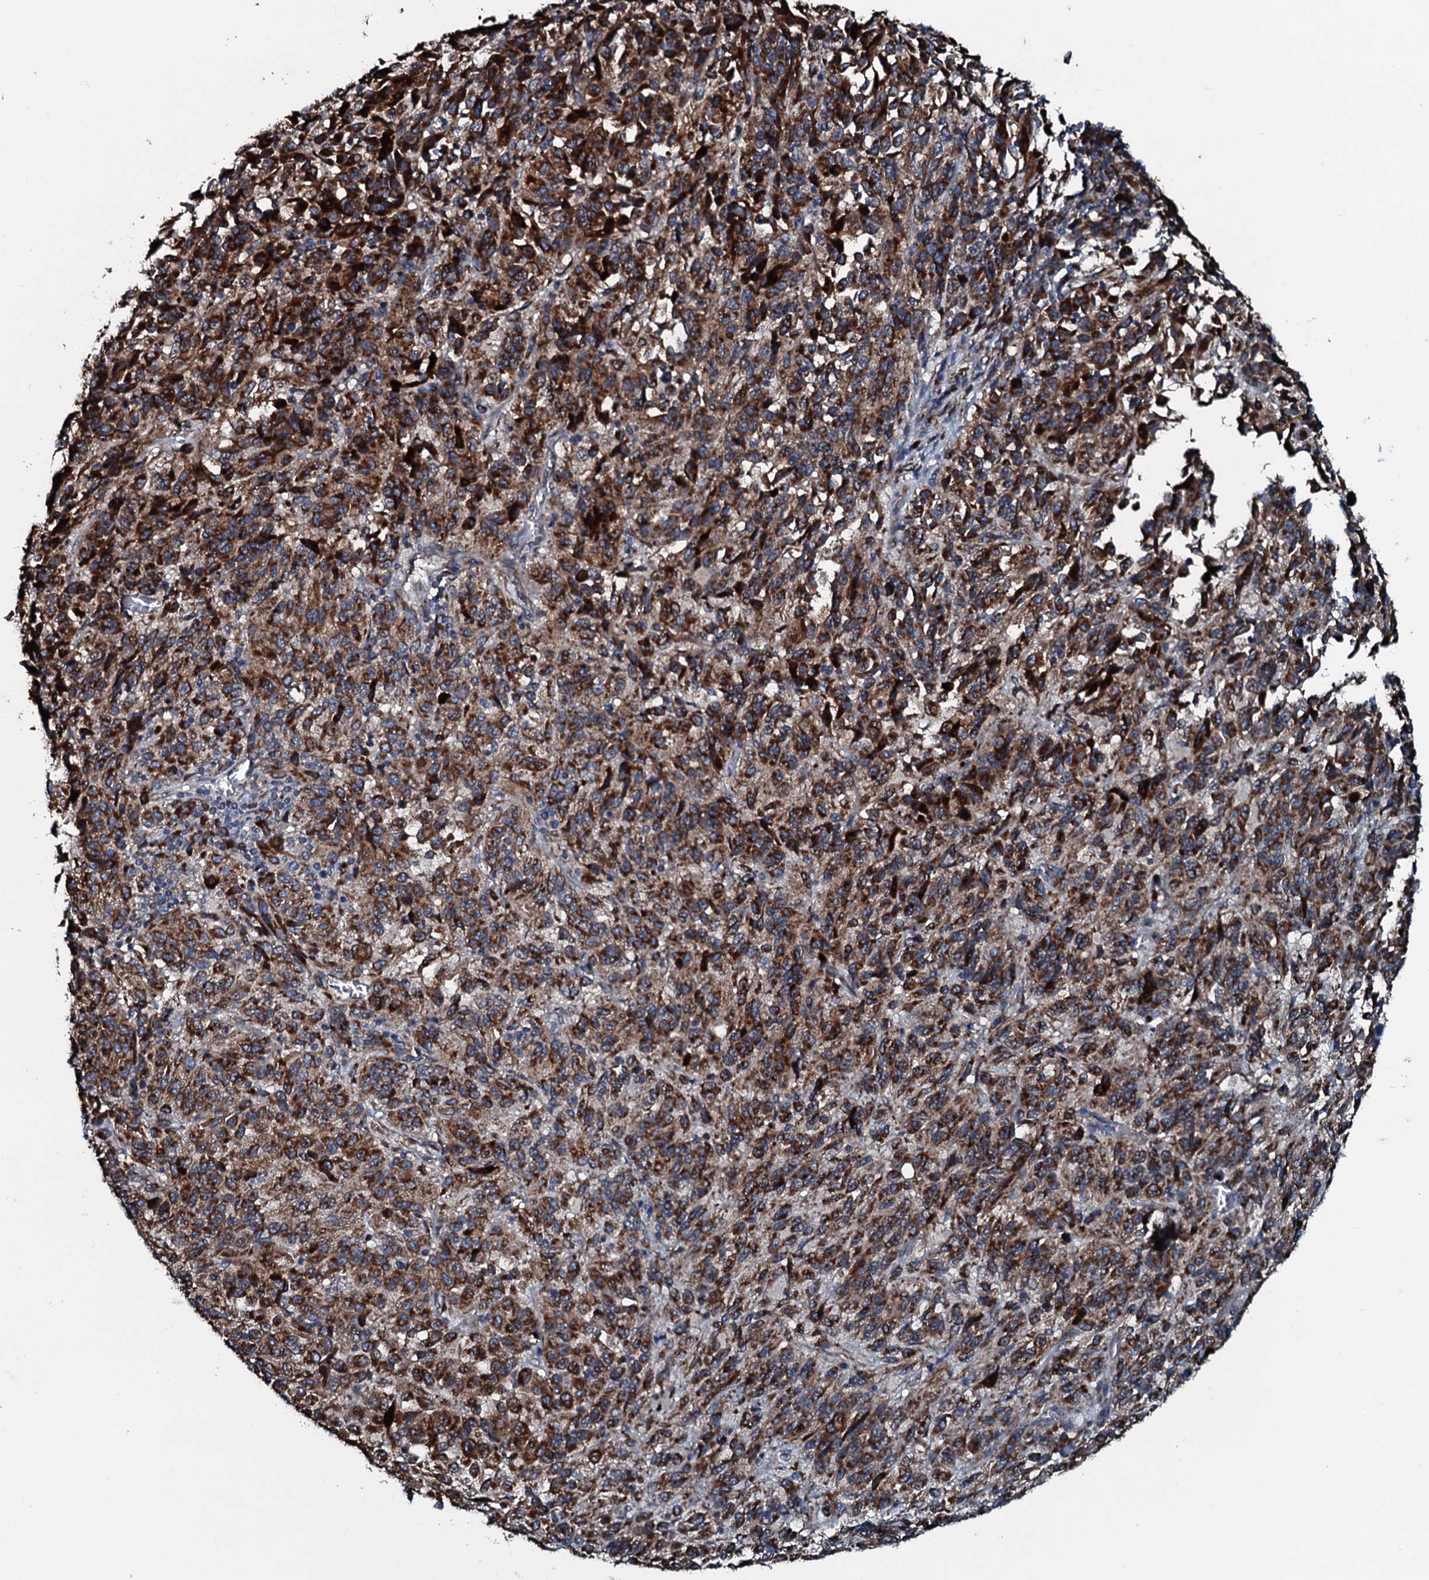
{"staining": {"intensity": "strong", "quantity": ">75%", "location": "cytoplasmic/membranous"}, "tissue": "melanoma", "cell_type": "Tumor cells", "image_type": "cancer", "snomed": [{"axis": "morphology", "description": "Malignant melanoma, Metastatic site"}, {"axis": "topography", "description": "Lung"}], "caption": "Melanoma stained with IHC demonstrates strong cytoplasmic/membranous expression in approximately >75% of tumor cells.", "gene": "ACSS3", "patient": {"sex": "male", "age": 64}}